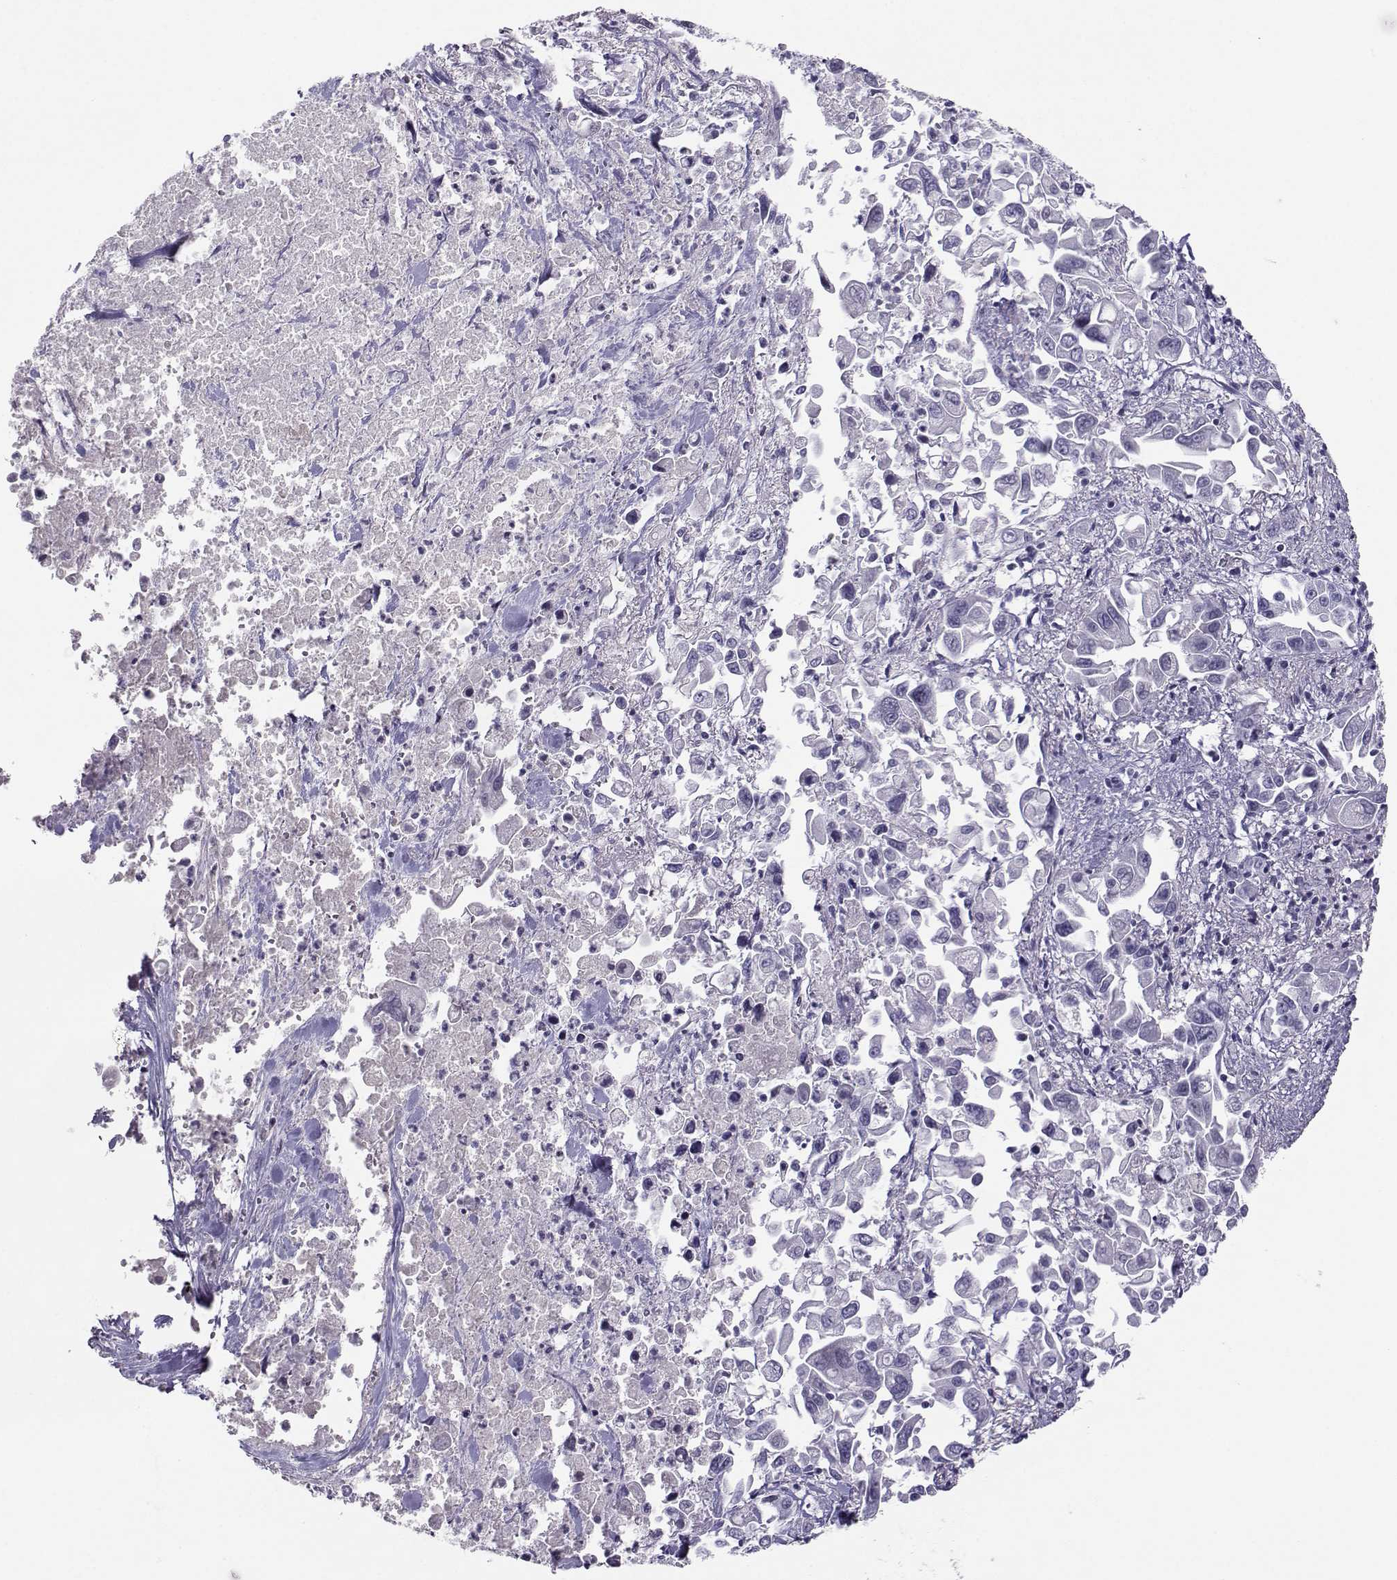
{"staining": {"intensity": "negative", "quantity": "none", "location": "none"}, "tissue": "pancreatic cancer", "cell_type": "Tumor cells", "image_type": "cancer", "snomed": [{"axis": "morphology", "description": "Adenocarcinoma, NOS"}, {"axis": "topography", "description": "Pancreas"}], "caption": "There is no significant staining in tumor cells of pancreatic cancer (adenocarcinoma). Brightfield microscopy of immunohistochemistry (IHC) stained with DAB (3,3'-diaminobenzidine) (brown) and hematoxylin (blue), captured at high magnification.", "gene": "LHX1", "patient": {"sex": "female", "age": 83}}